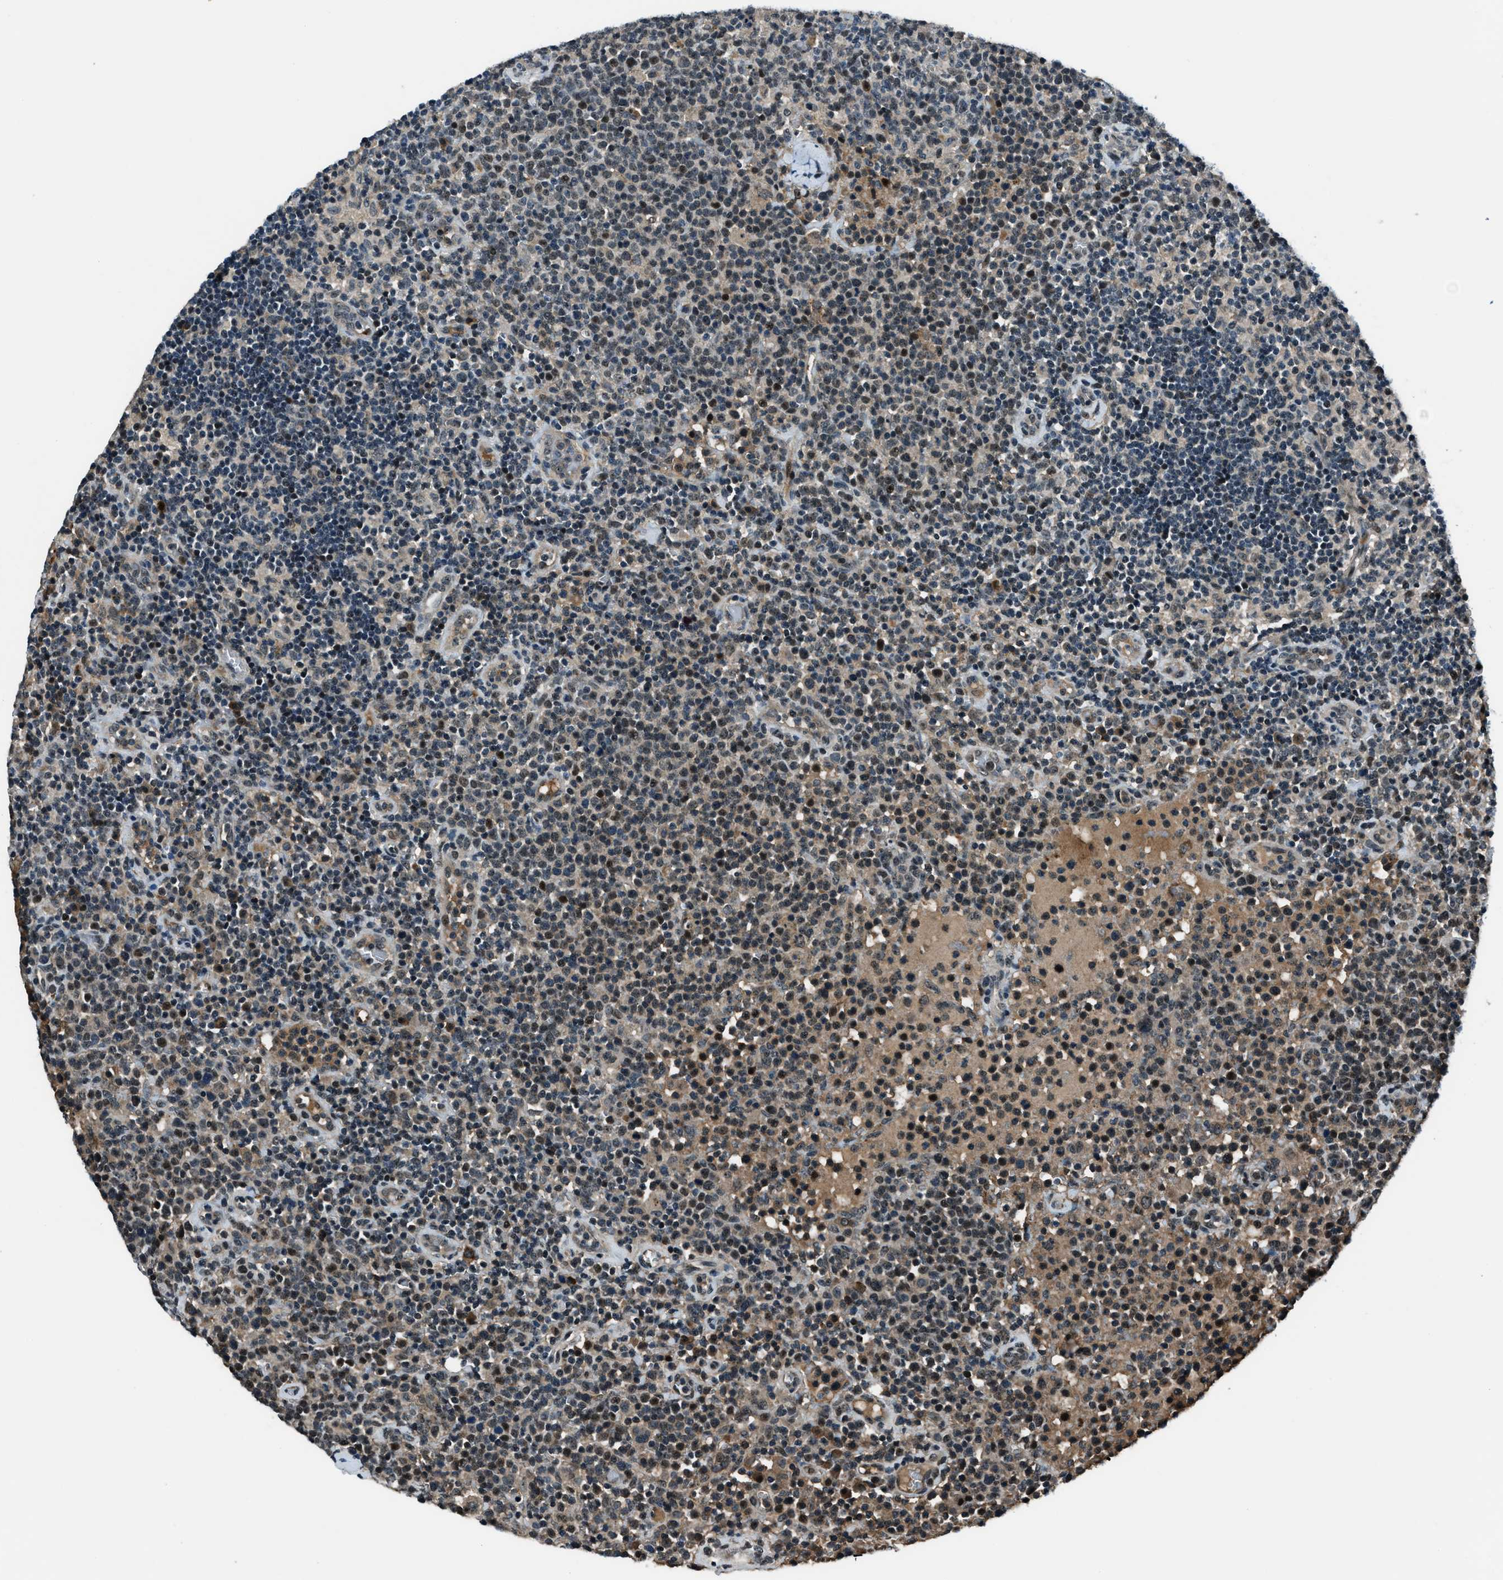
{"staining": {"intensity": "moderate", "quantity": "25%-75%", "location": "cytoplasmic/membranous,nuclear"}, "tissue": "lymphoma", "cell_type": "Tumor cells", "image_type": "cancer", "snomed": [{"axis": "morphology", "description": "Malignant lymphoma, non-Hodgkin's type, High grade"}, {"axis": "topography", "description": "Lymph node"}], "caption": "Approximately 25%-75% of tumor cells in human malignant lymphoma, non-Hodgkin's type (high-grade) reveal moderate cytoplasmic/membranous and nuclear protein positivity as visualized by brown immunohistochemical staining.", "gene": "ACTL9", "patient": {"sex": "male", "age": 61}}